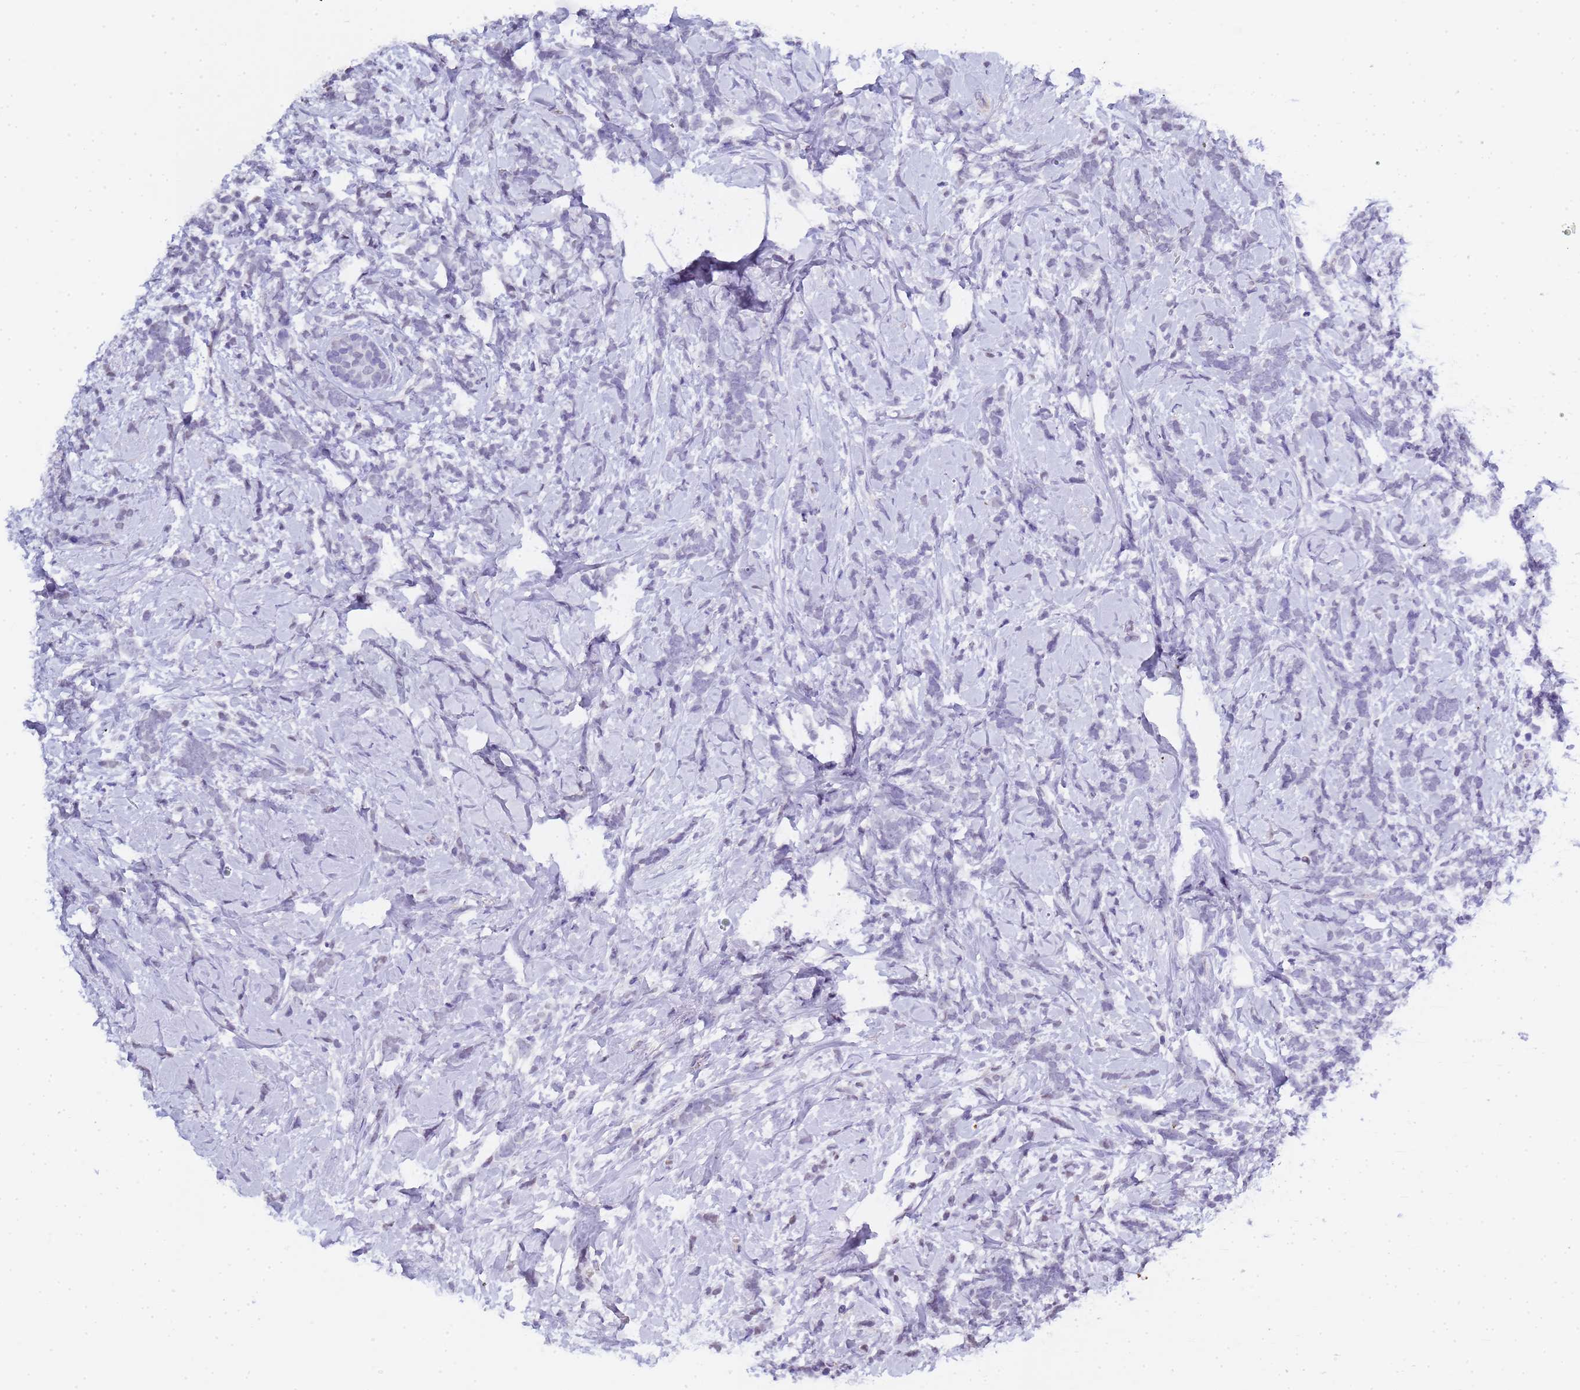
{"staining": {"intensity": "negative", "quantity": "none", "location": "none"}, "tissue": "breast cancer", "cell_type": "Tumor cells", "image_type": "cancer", "snomed": [{"axis": "morphology", "description": "Lobular carcinoma"}, {"axis": "topography", "description": "Breast"}], "caption": "Protein analysis of lobular carcinoma (breast) exhibits no significant staining in tumor cells.", "gene": "CTRC", "patient": {"sex": "female", "age": 58}}